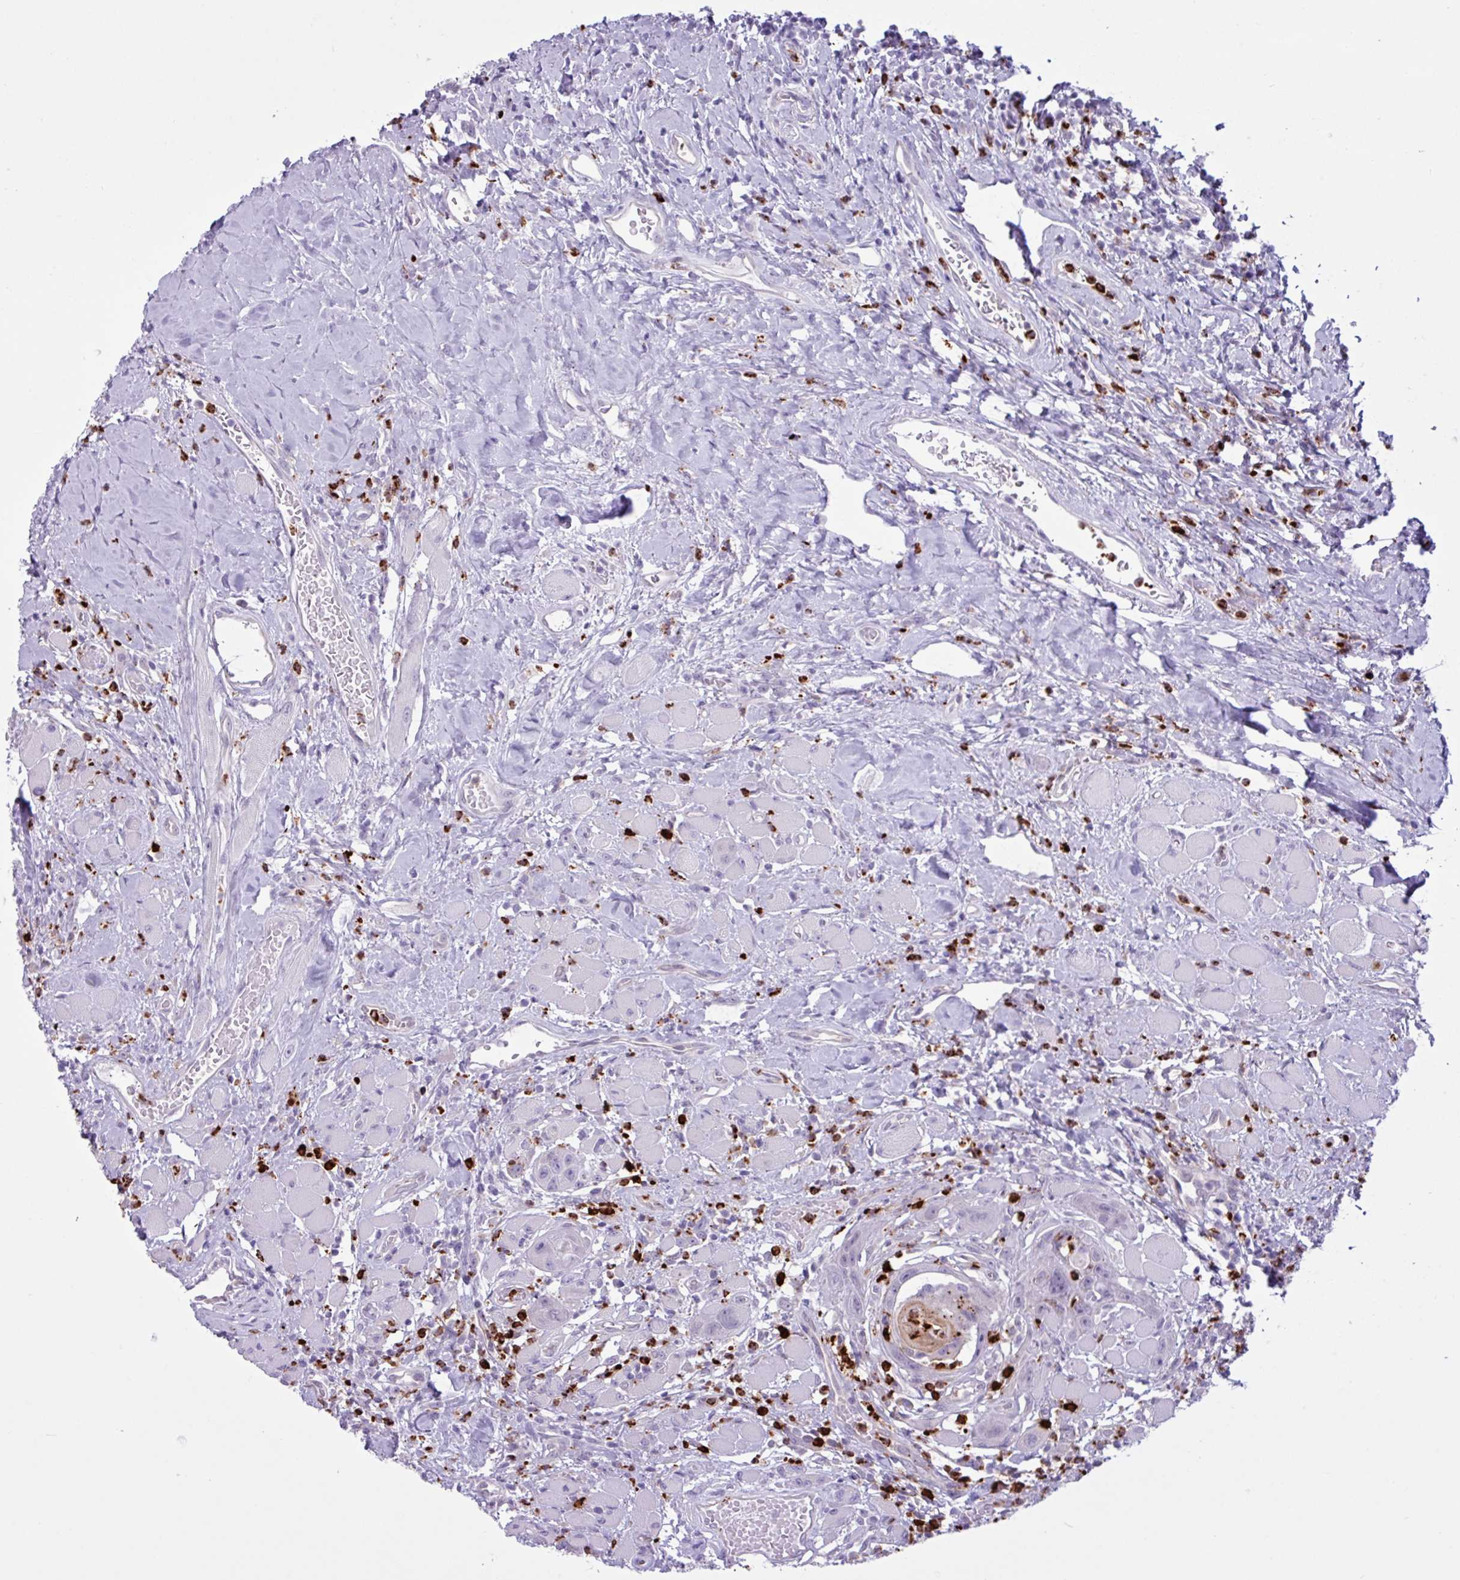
{"staining": {"intensity": "negative", "quantity": "none", "location": "none"}, "tissue": "head and neck cancer", "cell_type": "Tumor cells", "image_type": "cancer", "snomed": [{"axis": "morphology", "description": "Squamous cell carcinoma, NOS"}, {"axis": "topography", "description": "Head-Neck"}], "caption": "Immunohistochemistry image of human head and neck cancer (squamous cell carcinoma) stained for a protein (brown), which demonstrates no staining in tumor cells.", "gene": "TMEM178A", "patient": {"sex": "female", "age": 59}}